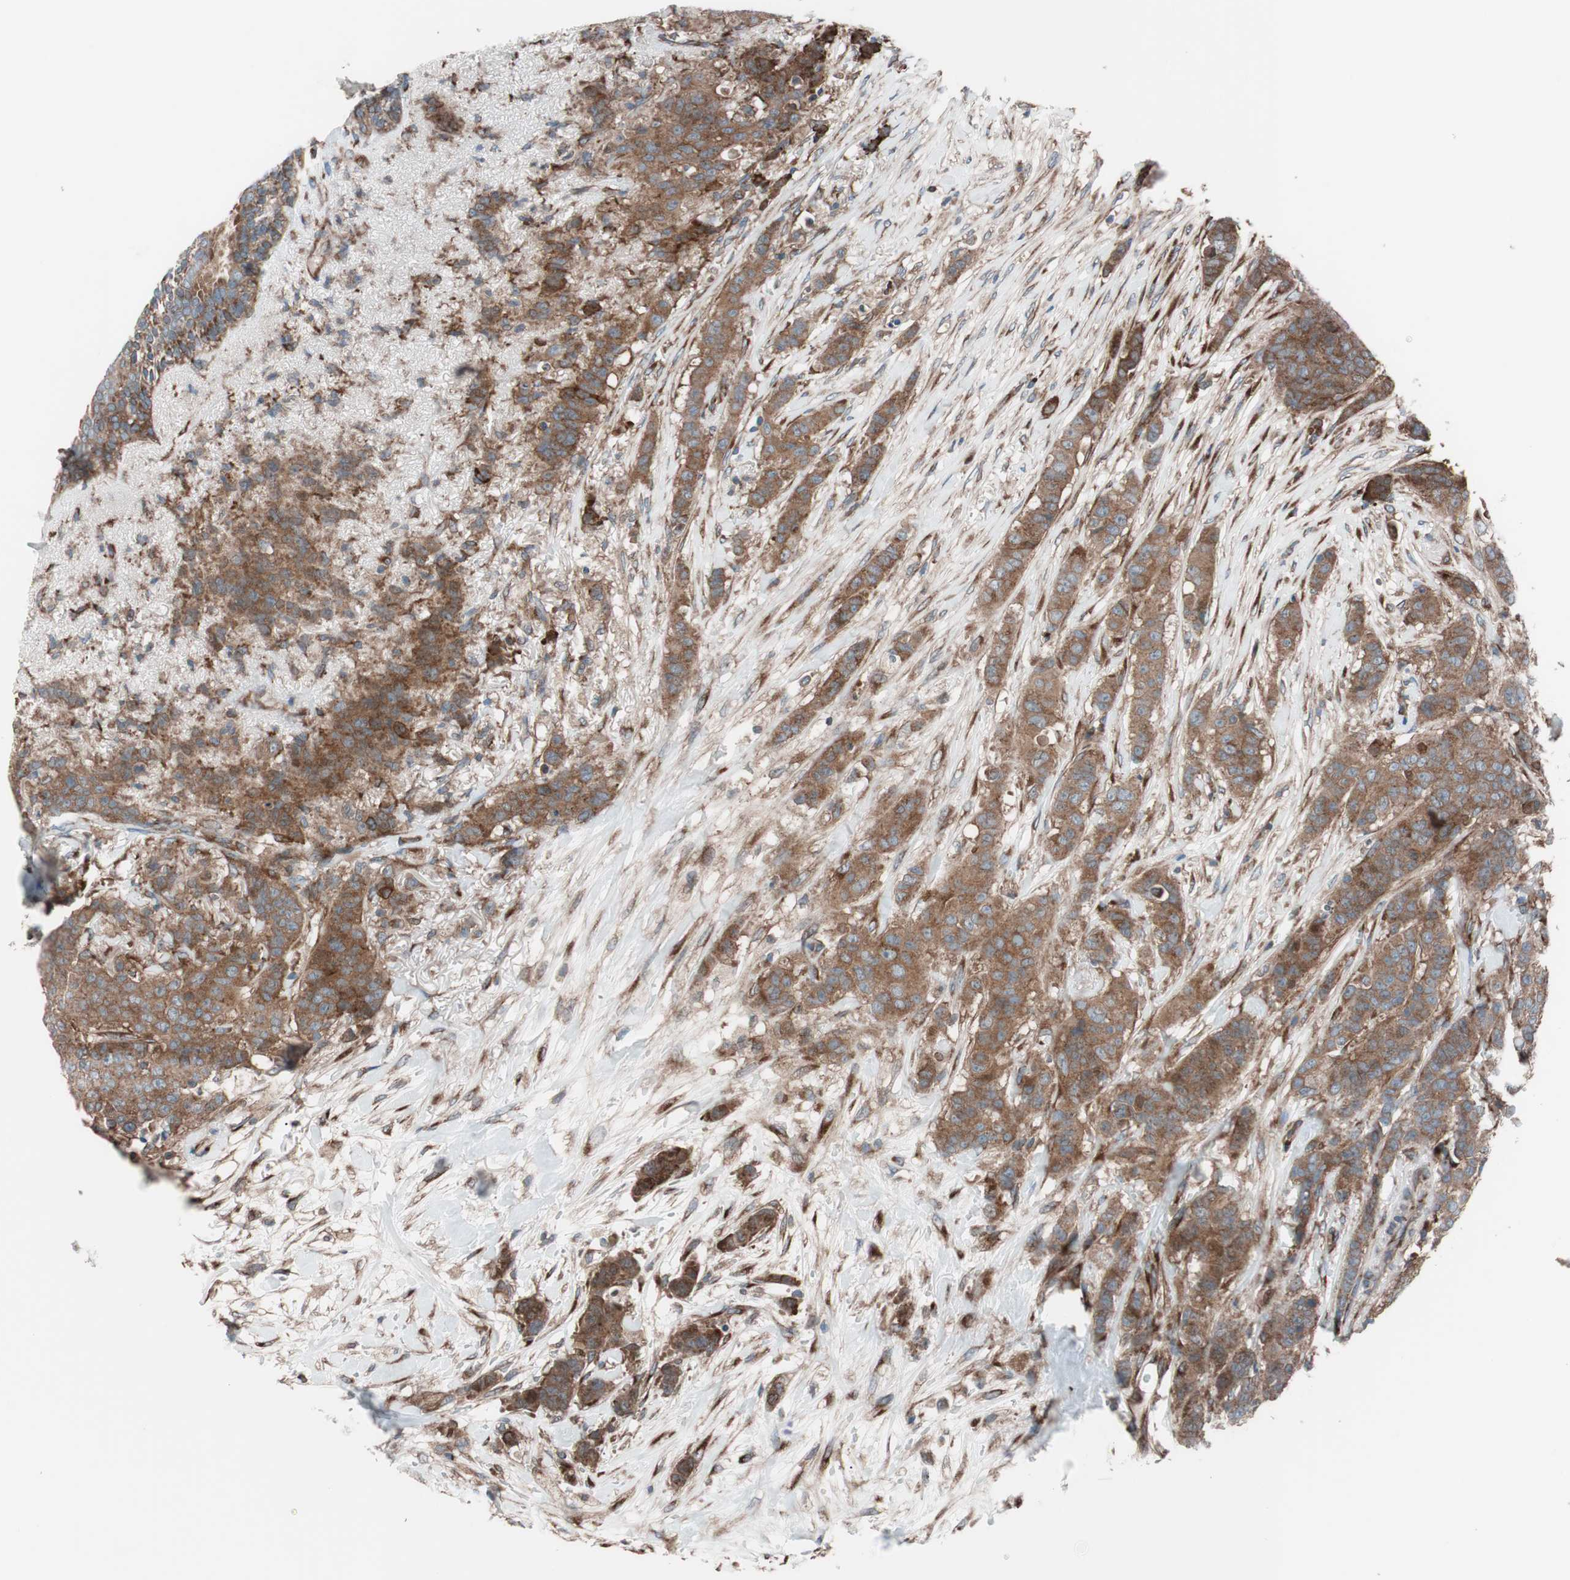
{"staining": {"intensity": "moderate", "quantity": ">75%", "location": "cytoplasmic/membranous"}, "tissue": "breast cancer", "cell_type": "Tumor cells", "image_type": "cancer", "snomed": [{"axis": "morphology", "description": "Duct carcinoma"}, {"axis": "topography", "description": "Breast"}], "caption": "This is an image of immunohistochemistry (IHC) staining of breast intraductal carcinoma, which shows moderate expression in the cytoplasmic/membranous of tumor cells.", "gene": "SEC31A", "patient": {"sex": "female", "age": 40}}